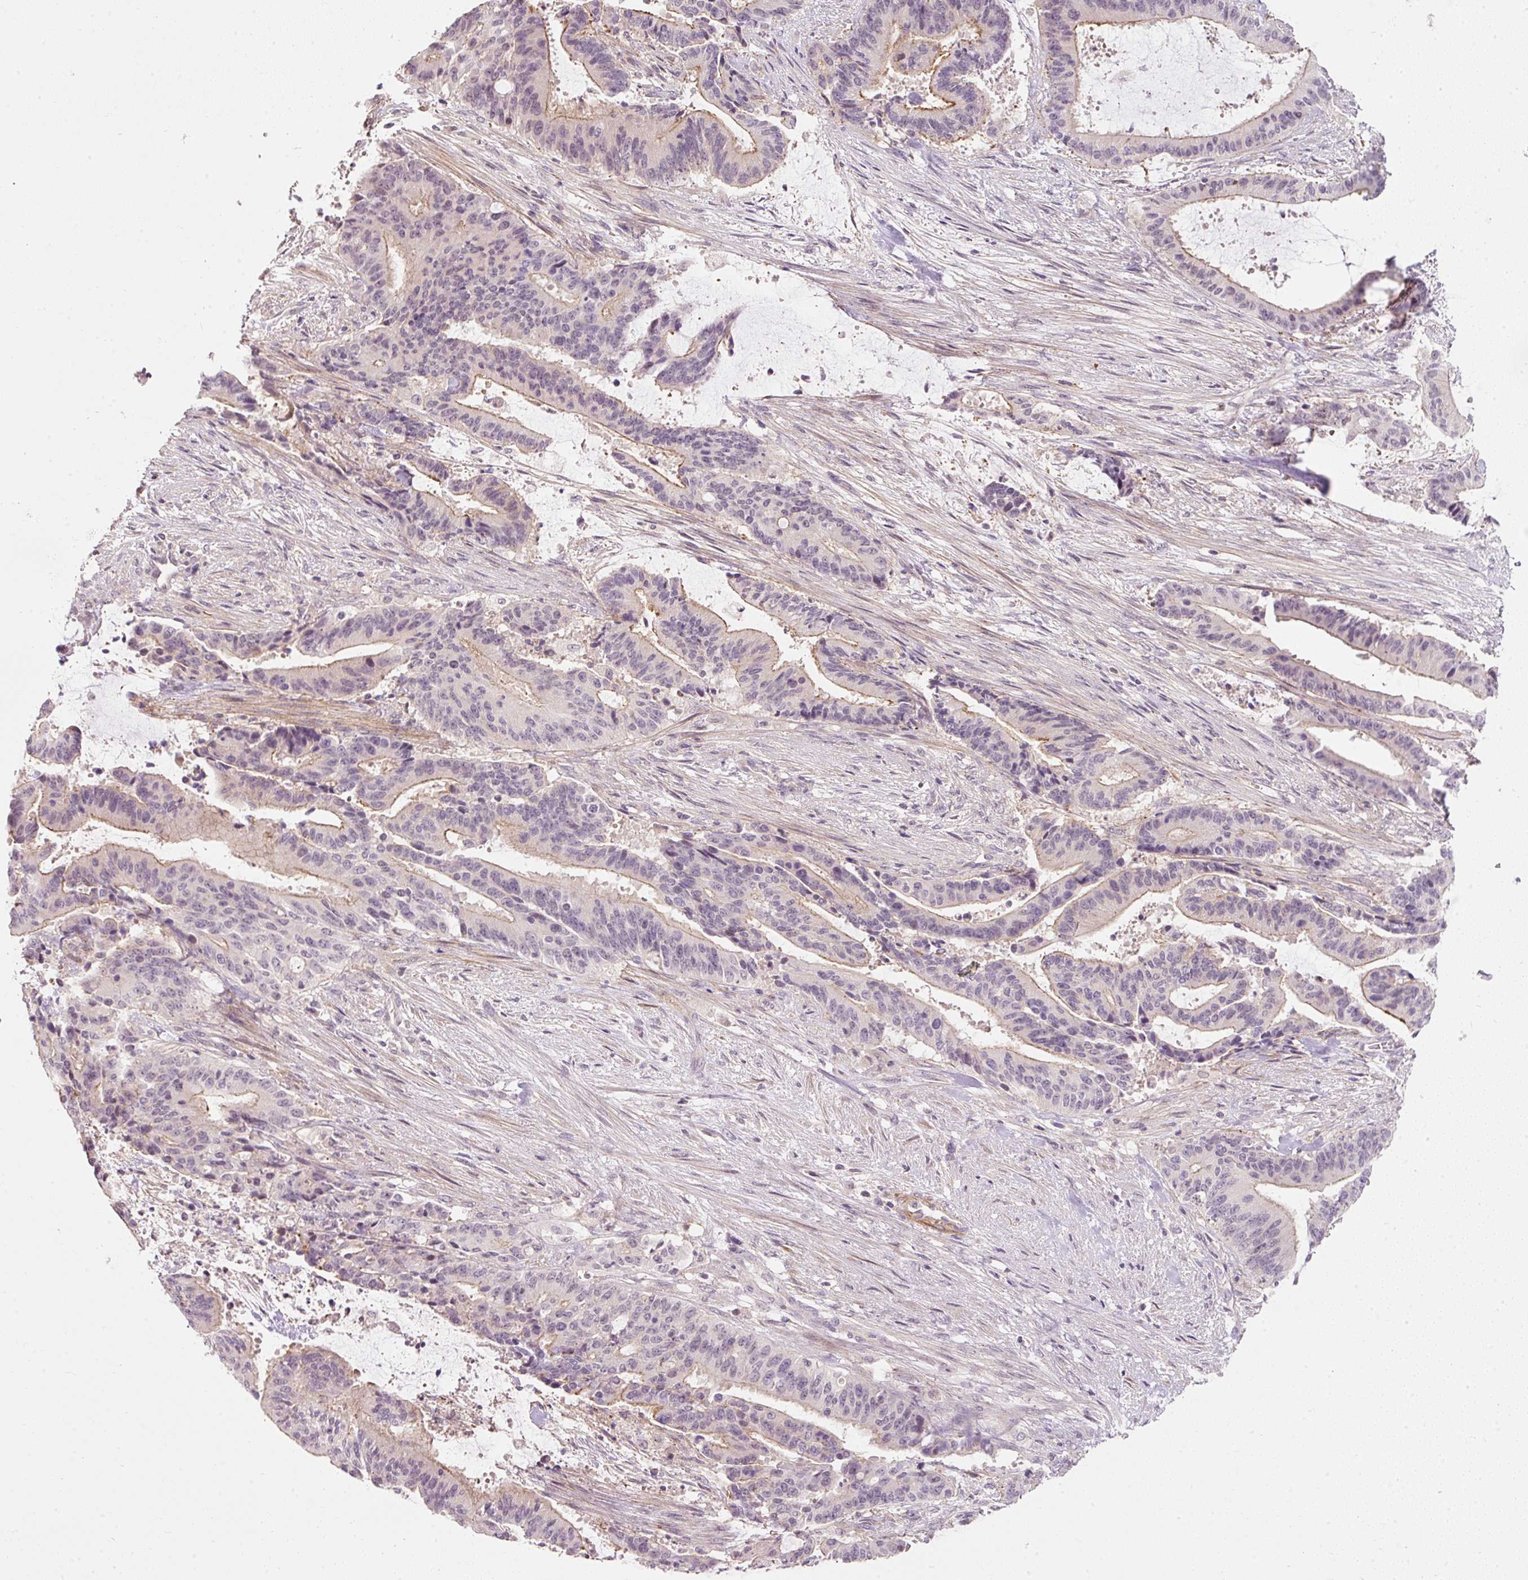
{"staining": {"intensity": "moderate", "quantity": "25%-75%", "location": "cytoplasmic/membranous"}, "tissue": "liver cancer", "cell_type": "Tumor cells", "image_type": "cancer", "snomed": [{"axis": "morphology", "description": "Normal tissue, NOS"}, {"axis": "morphology", "description": "Cholangiocarcinoma"}, {"axis": "topography", "description": "Liver"}, {"axis": "topography", "description": "Peripheral nerve tissue"}], "caption": "Immunohistochemistry (IHC) photomicrograph of neoplastic tissue: human liver cholangiocarcinoma stained using immunohistochemistry (IHC) displays medium levels of moderate protein expression localized specifically in the cytoplasmic/membranous of tumor cells, appearing as a cytoplasmic/membranous brown color.", "gene": "TIRAP", "patient": {"sex": "female", "age": 73}}